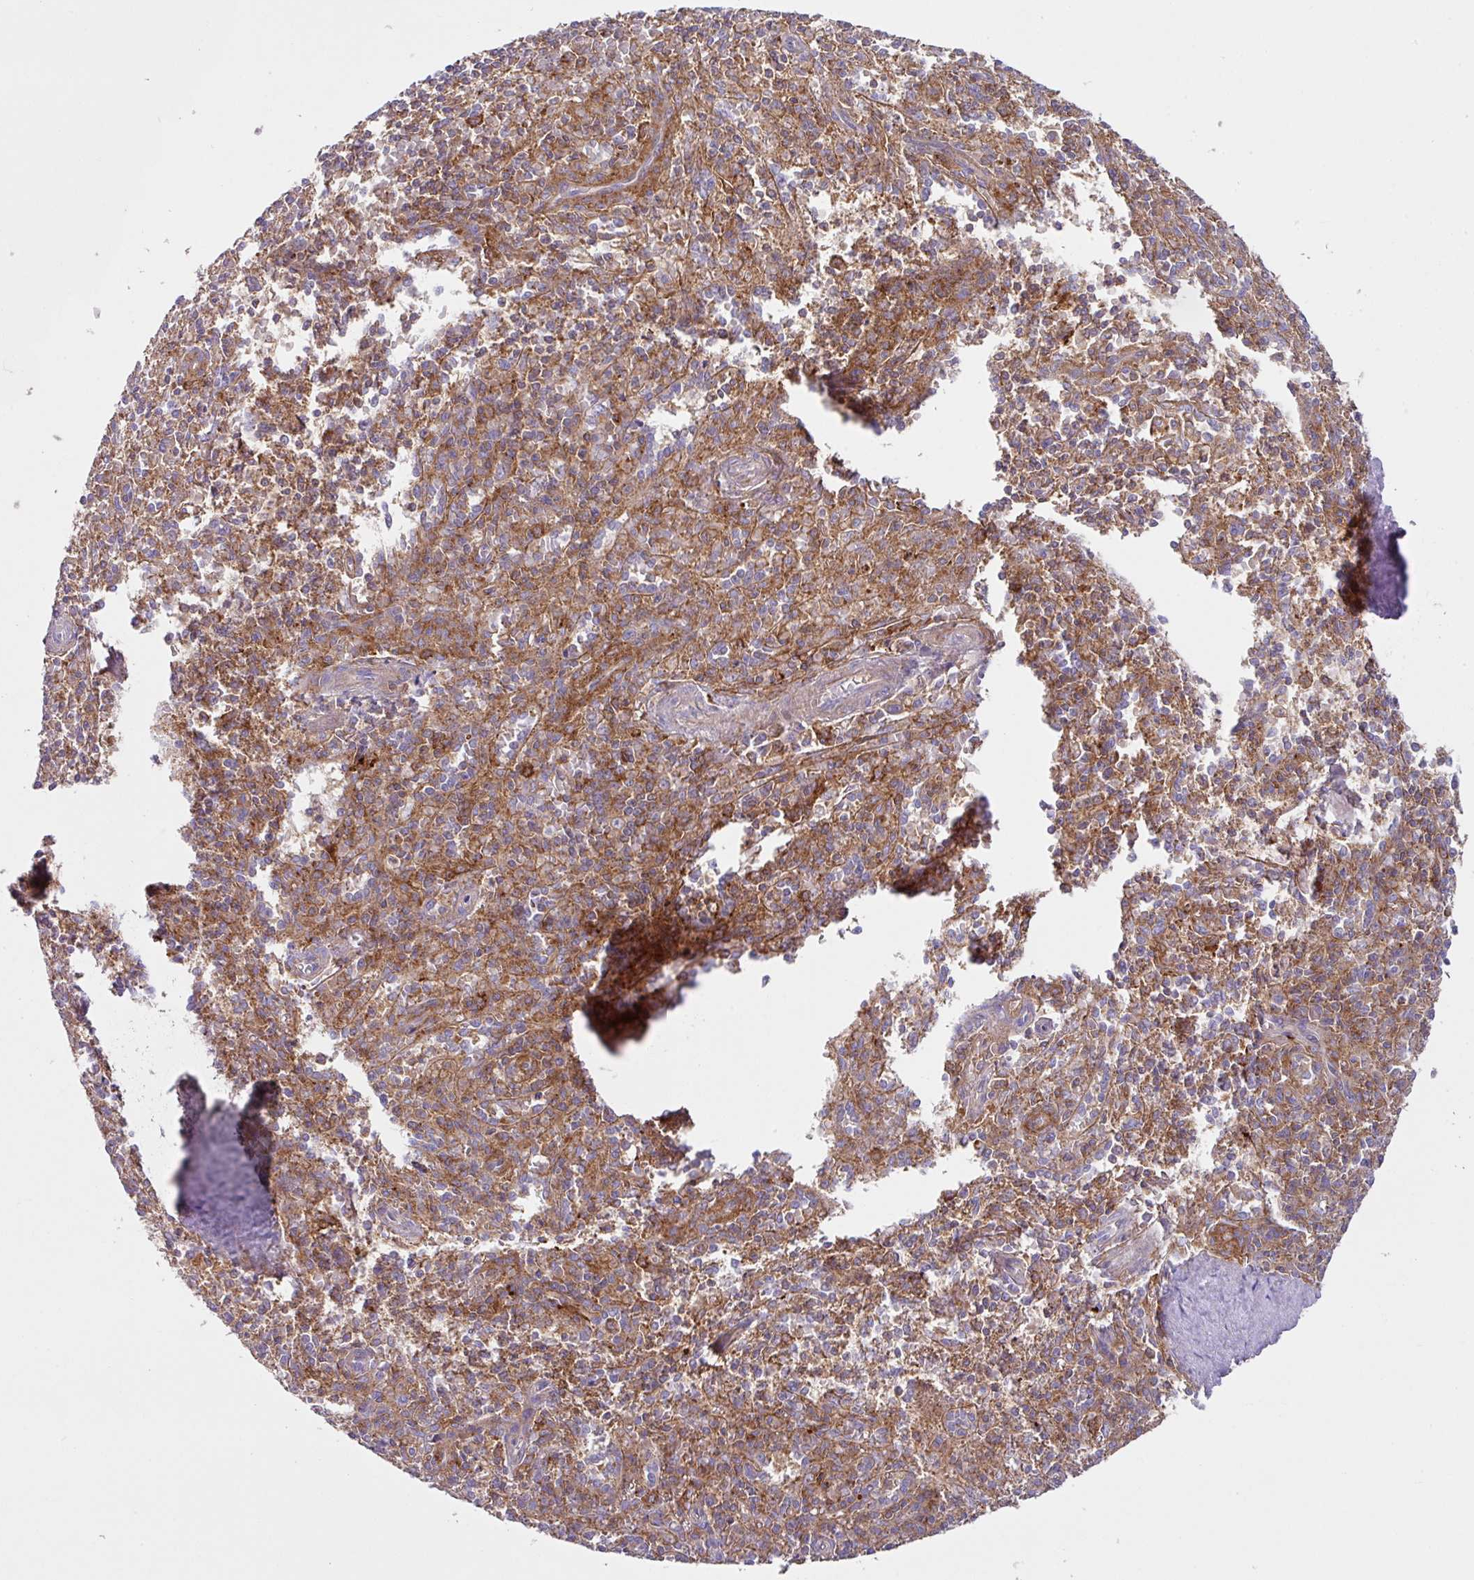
{"staining": {"intensity": "strong", "quantity": "25%-75%", "location": "cytoplasmic/membranous"}, "tissue": "spleen", "cell_type": "Cells in red pulp", "image_type": "normal", "snomed": [{"axis": "morphology", "description": "Normal tissue, NOS"}, {"axis": "topography", "description": "Spleen"}], "caption": "A photomicrograph showing strong cytoplasmic/membranous positivity in approximately 25%-75% of cells in red pulp in unremarkable spleen, as visualized by brown immunohistochemical staining.", "gene": "RIC1", "patient": {"sex": "female", "age": 70}}